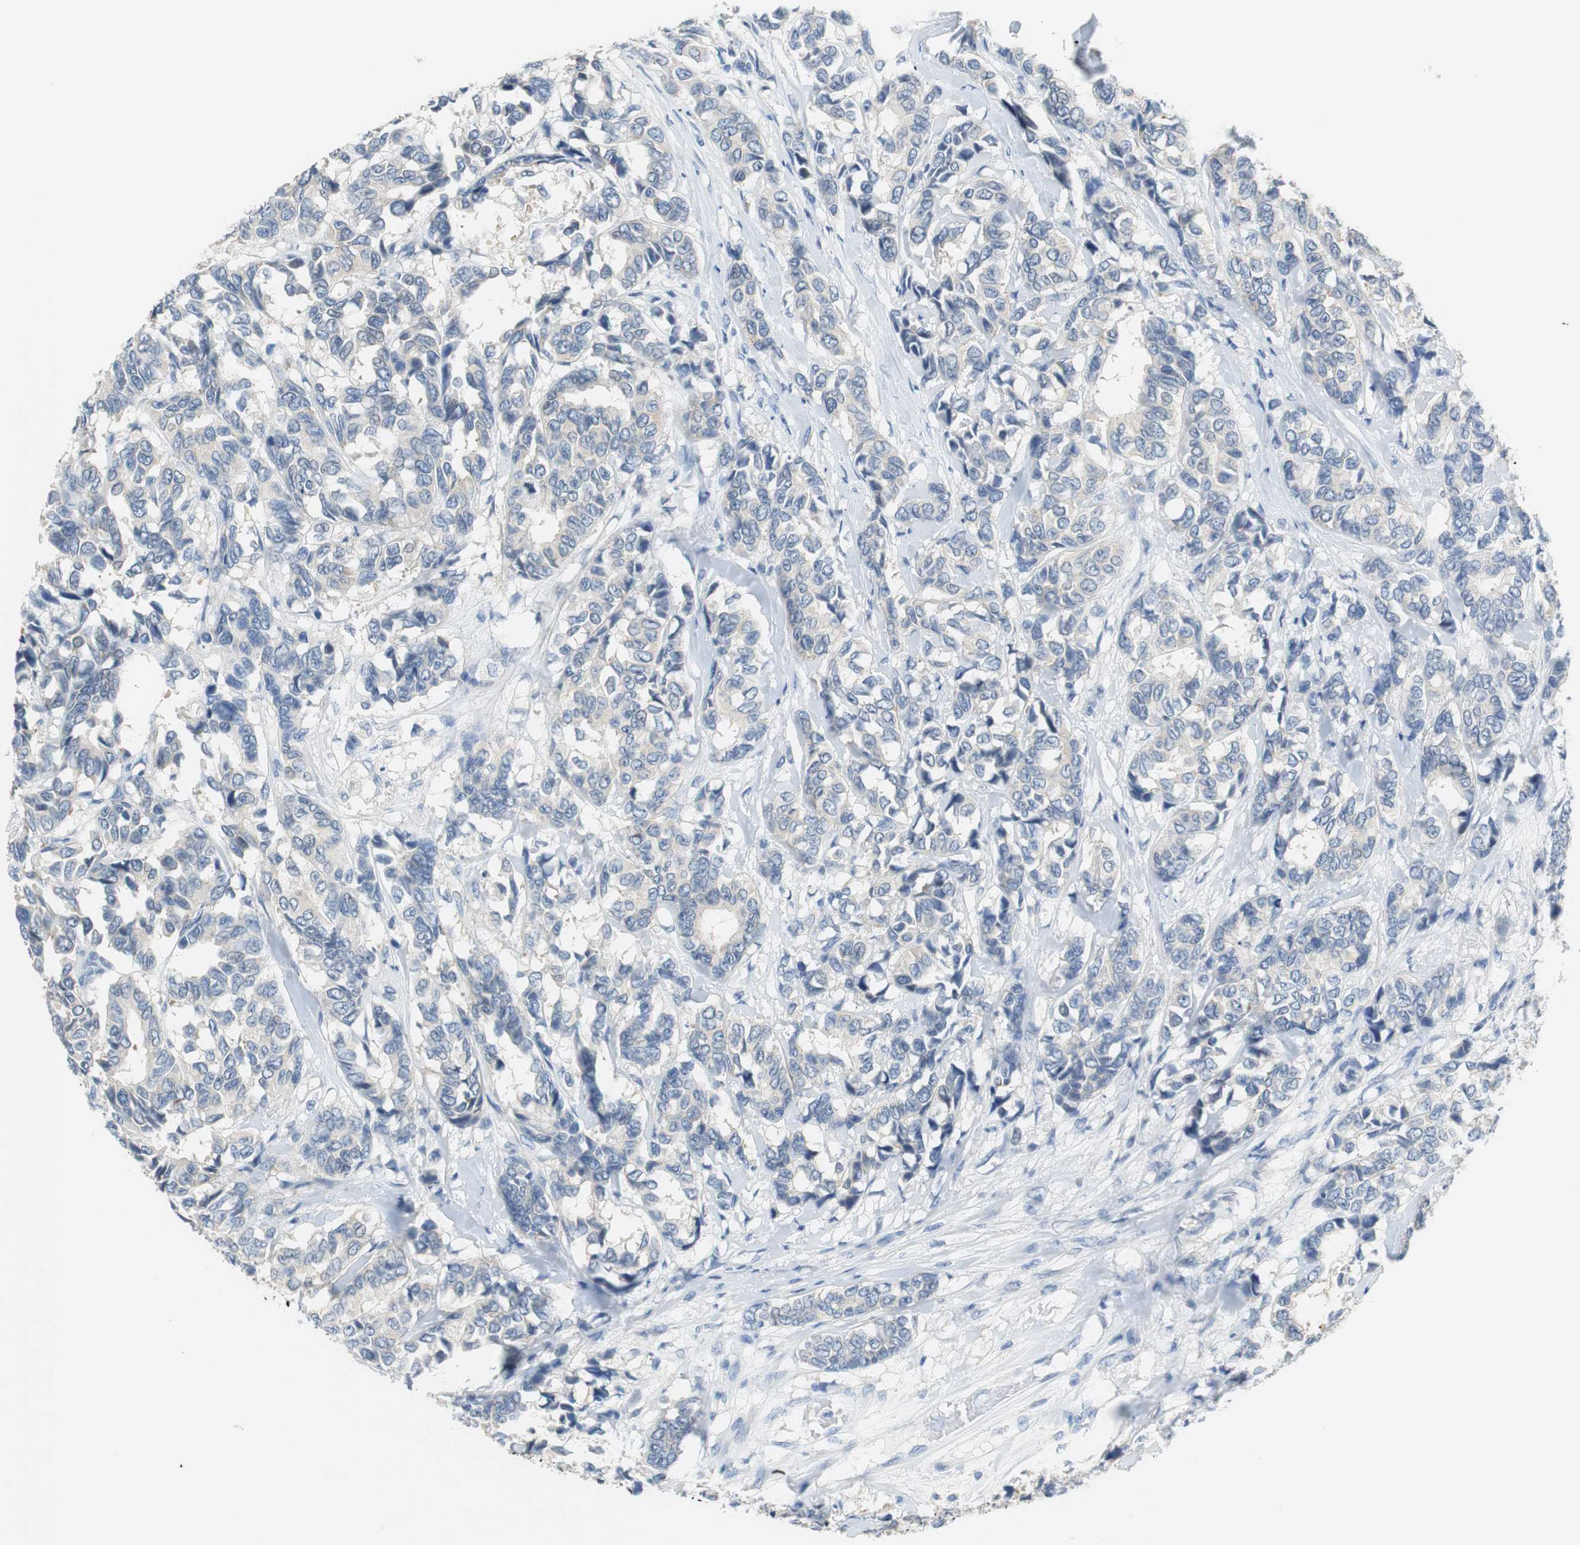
{"staining": {"intensity": "negative", "quantity": "none", "location": "none"}, "tissue": "breast cancer", "cell_type": "Tumor cells", "image_type": "cancer", "snomed": [{"axis": "morphology", "description": "Duct carcinoma"}, {"axis": "topography", "description": "Breast"}], "caption": "The photomicrograph demonstrates no significant staining in tumor cells of infiltrating ductal carcinoma (breast). Nuclei are stained in blue.", "gene": "GLCCI1", "patient": {"sex": "female", "age": 87}}